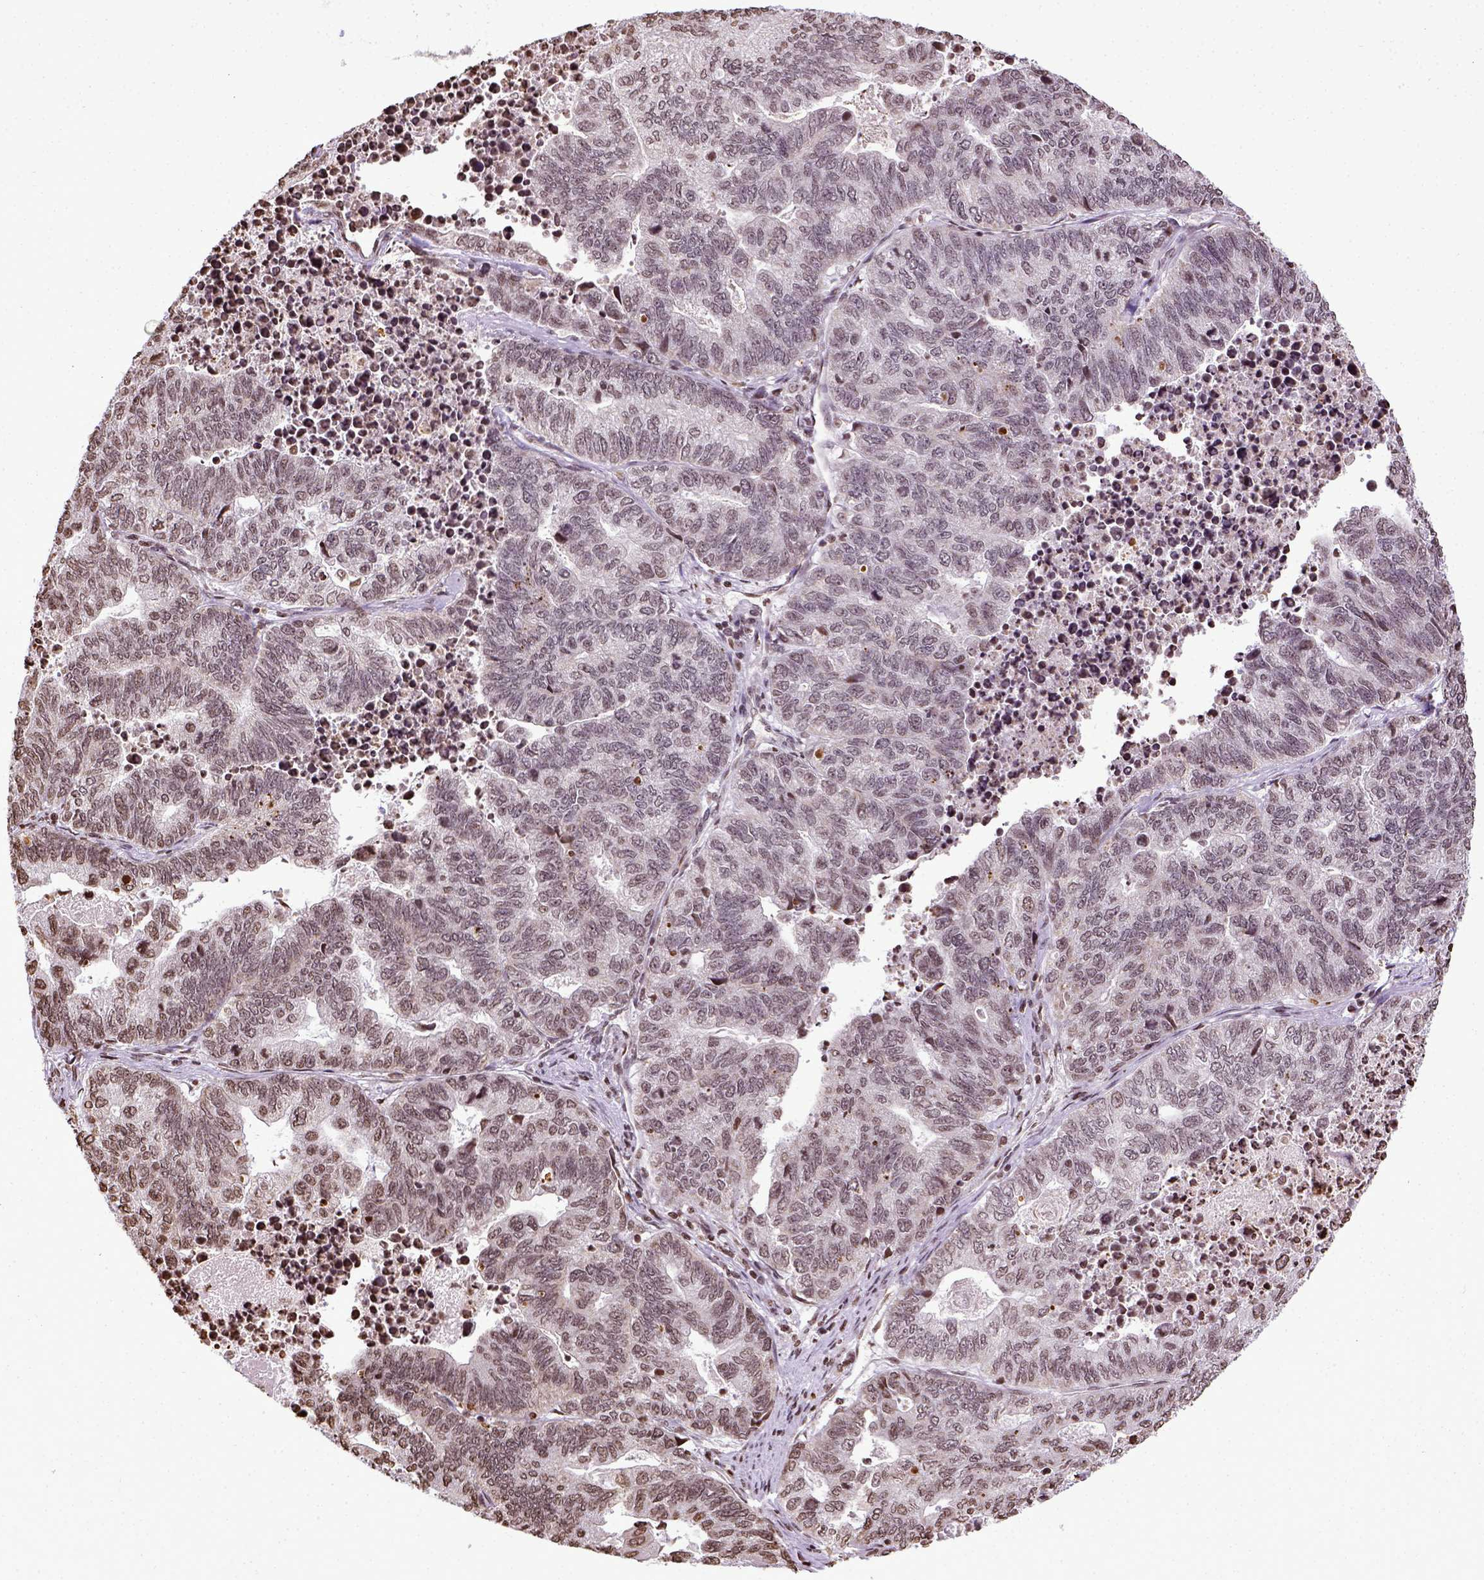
{"staining": {"intensity": "moderate", "quantity": ">75%", "location": "nuclear"}, "tissue": "stomach cancer", "cell_type": "Tumor cells", "image_type": "cancer", "snomed": [{"axis": "morphology", "description": "Adenocarcinoma, NOS"}, {"axis": "topography", "description": "Stomach, upper"}], "caption": "High-magnification brightfield microscopy of stomach cancer (adenocarcinoma) stained with DAB (brown) and counterstained with hematoxylin (blue). tumor cells exhibit moderate nuclear positivity is appreciated in approximately>75% of cells. (brown staining indicates protein expression, while blue staining denotes nuclei).", "gene": "ZNF75D", "patient": {"sex": "female", "age": 67}}